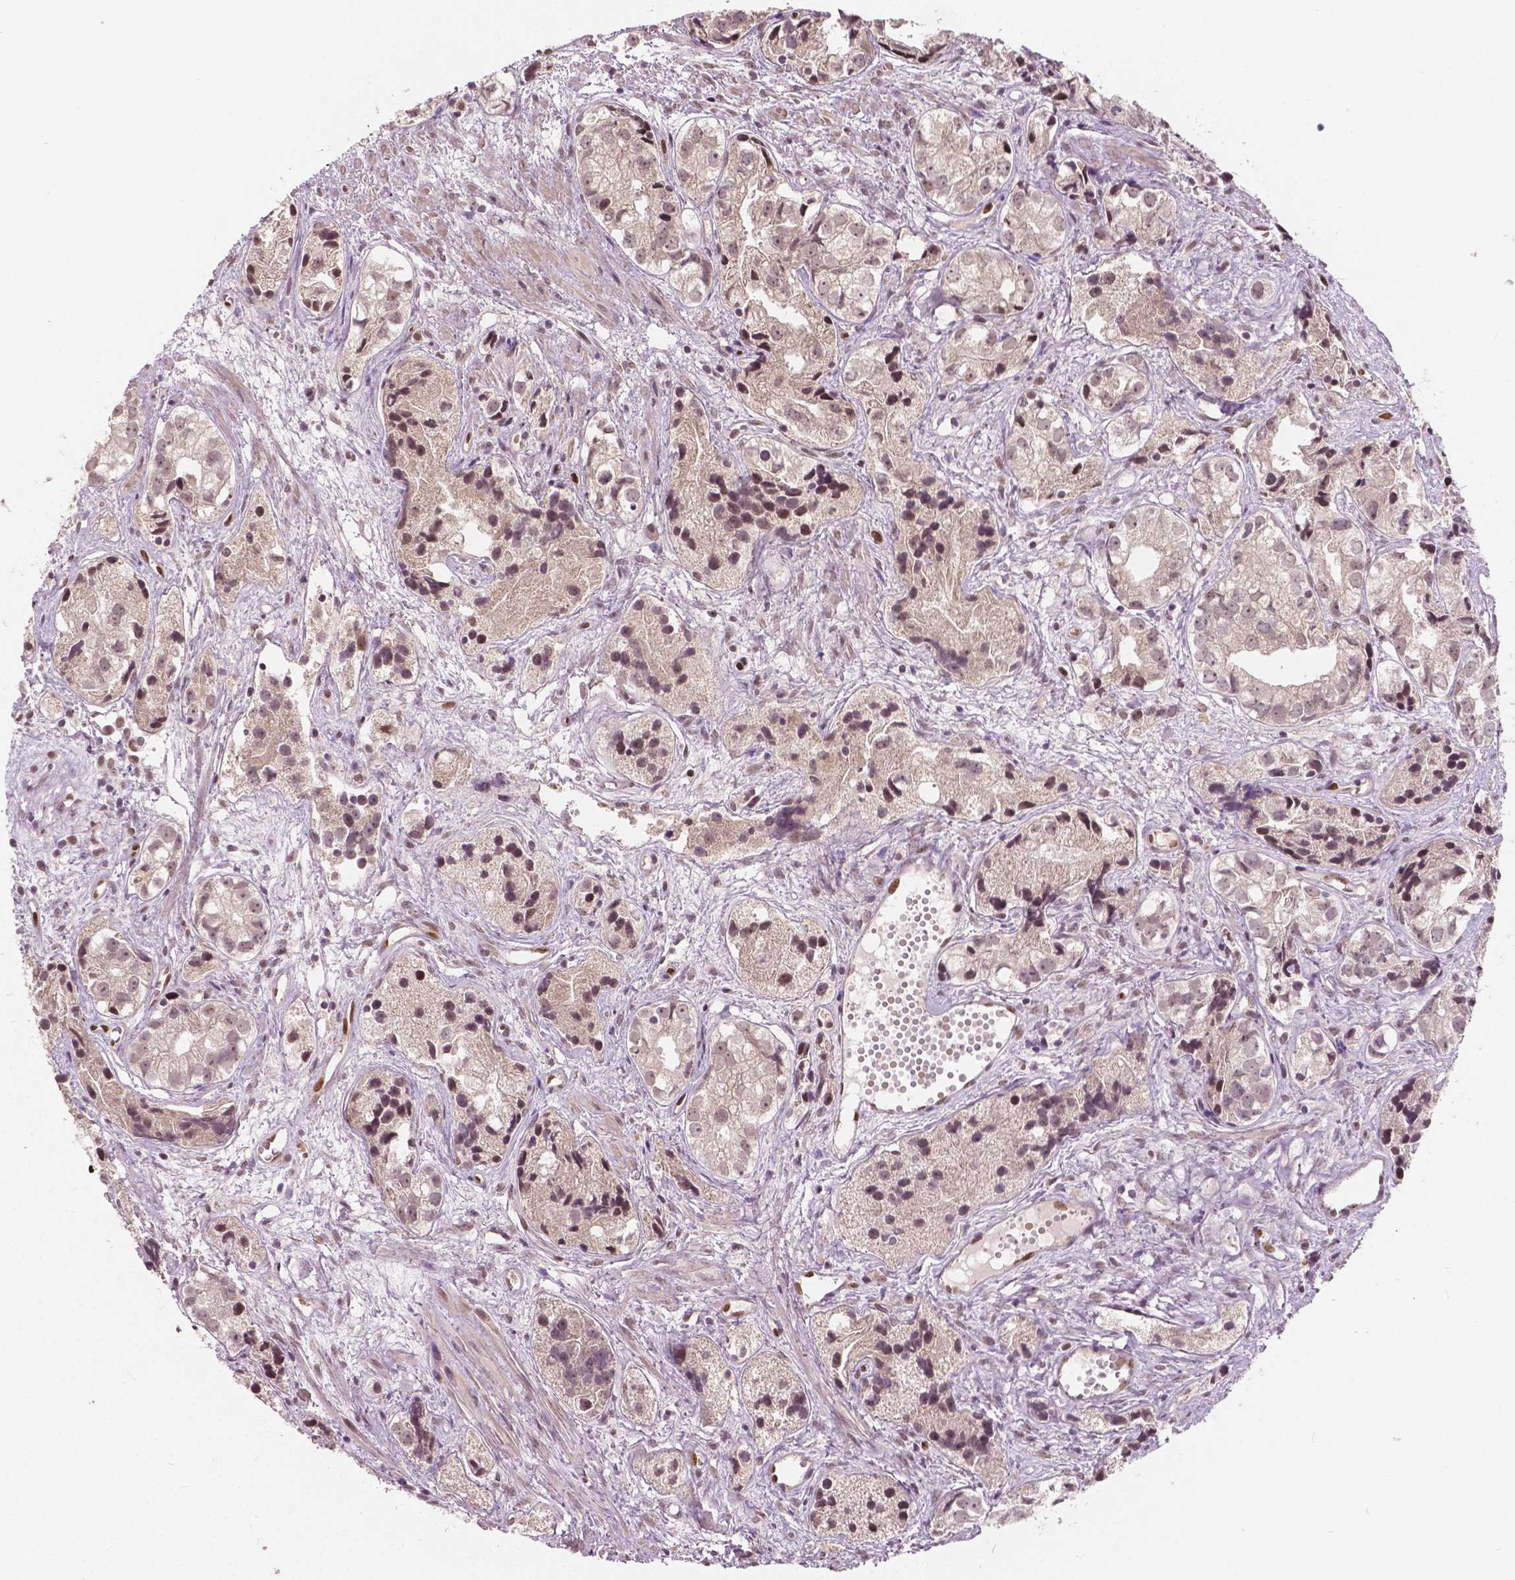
{"staining": {"intensity": "negative", "quantity": "none", "location": "none"}, "tissue": "prostate cancer", "cell_type": "Tumor cells", "image_type": "cancer", "snomed": [{"axis": "morphology", "description": "Adenocarcinoma, High grade"}, {"axis": "topography", "description": "Prostate"}], "caption": "An IHC image of prostate cancer (adenocarcinoma (high-grade)) is shown. There is no staining in tumor cells of prostate cancer (adenocarcinoma (high-grade)).", "gene": "HMBOX1", "patient": {"sex": "male", "age": 68}}